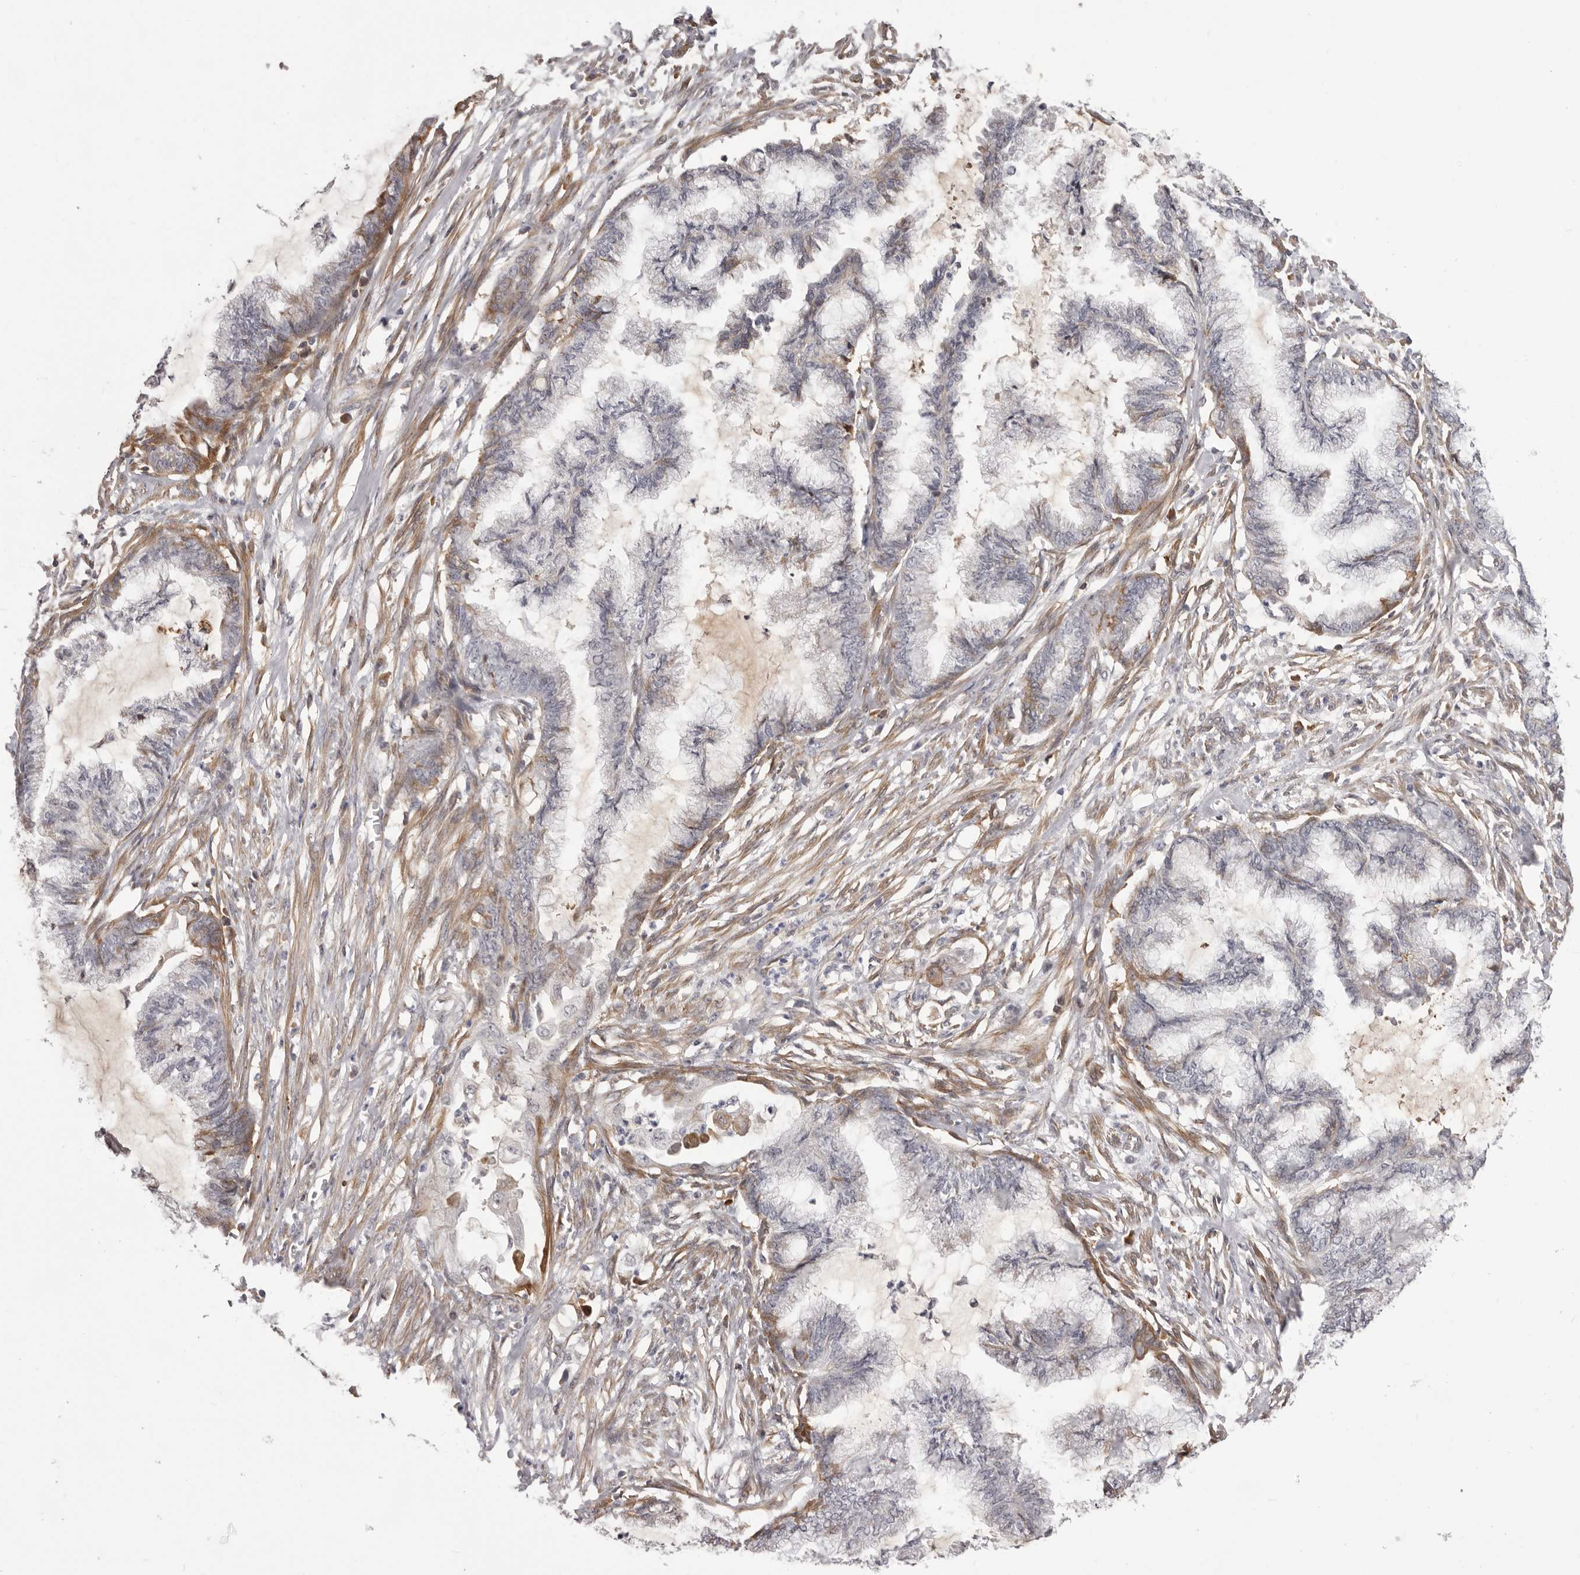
{"staining": {"intensity": "moderate", "quantity": "<25%", "location": "cytoplasmic/membranous"}, "tissue": "endometrial cancer", "cell_type": "Tumor cells", "image_type": "cancer", "snomed": [{"axis": "morphology", "description": "Adenocarcinoma, NOS"}, {"axis": "topography", "description": "Endometrium"}], "caption": "Protein staining of endometrial cancer (adenocarcinoma) tissue exhibits moderate cytoplasmic/membranous staining in about <25% of tumor cells. (DAB (3,3'-diaminobenzidine) IHC with brightfield microscopy, high magnification).", "gene": "OTUD3", "patient": {"sex": "female", "age": 86}}